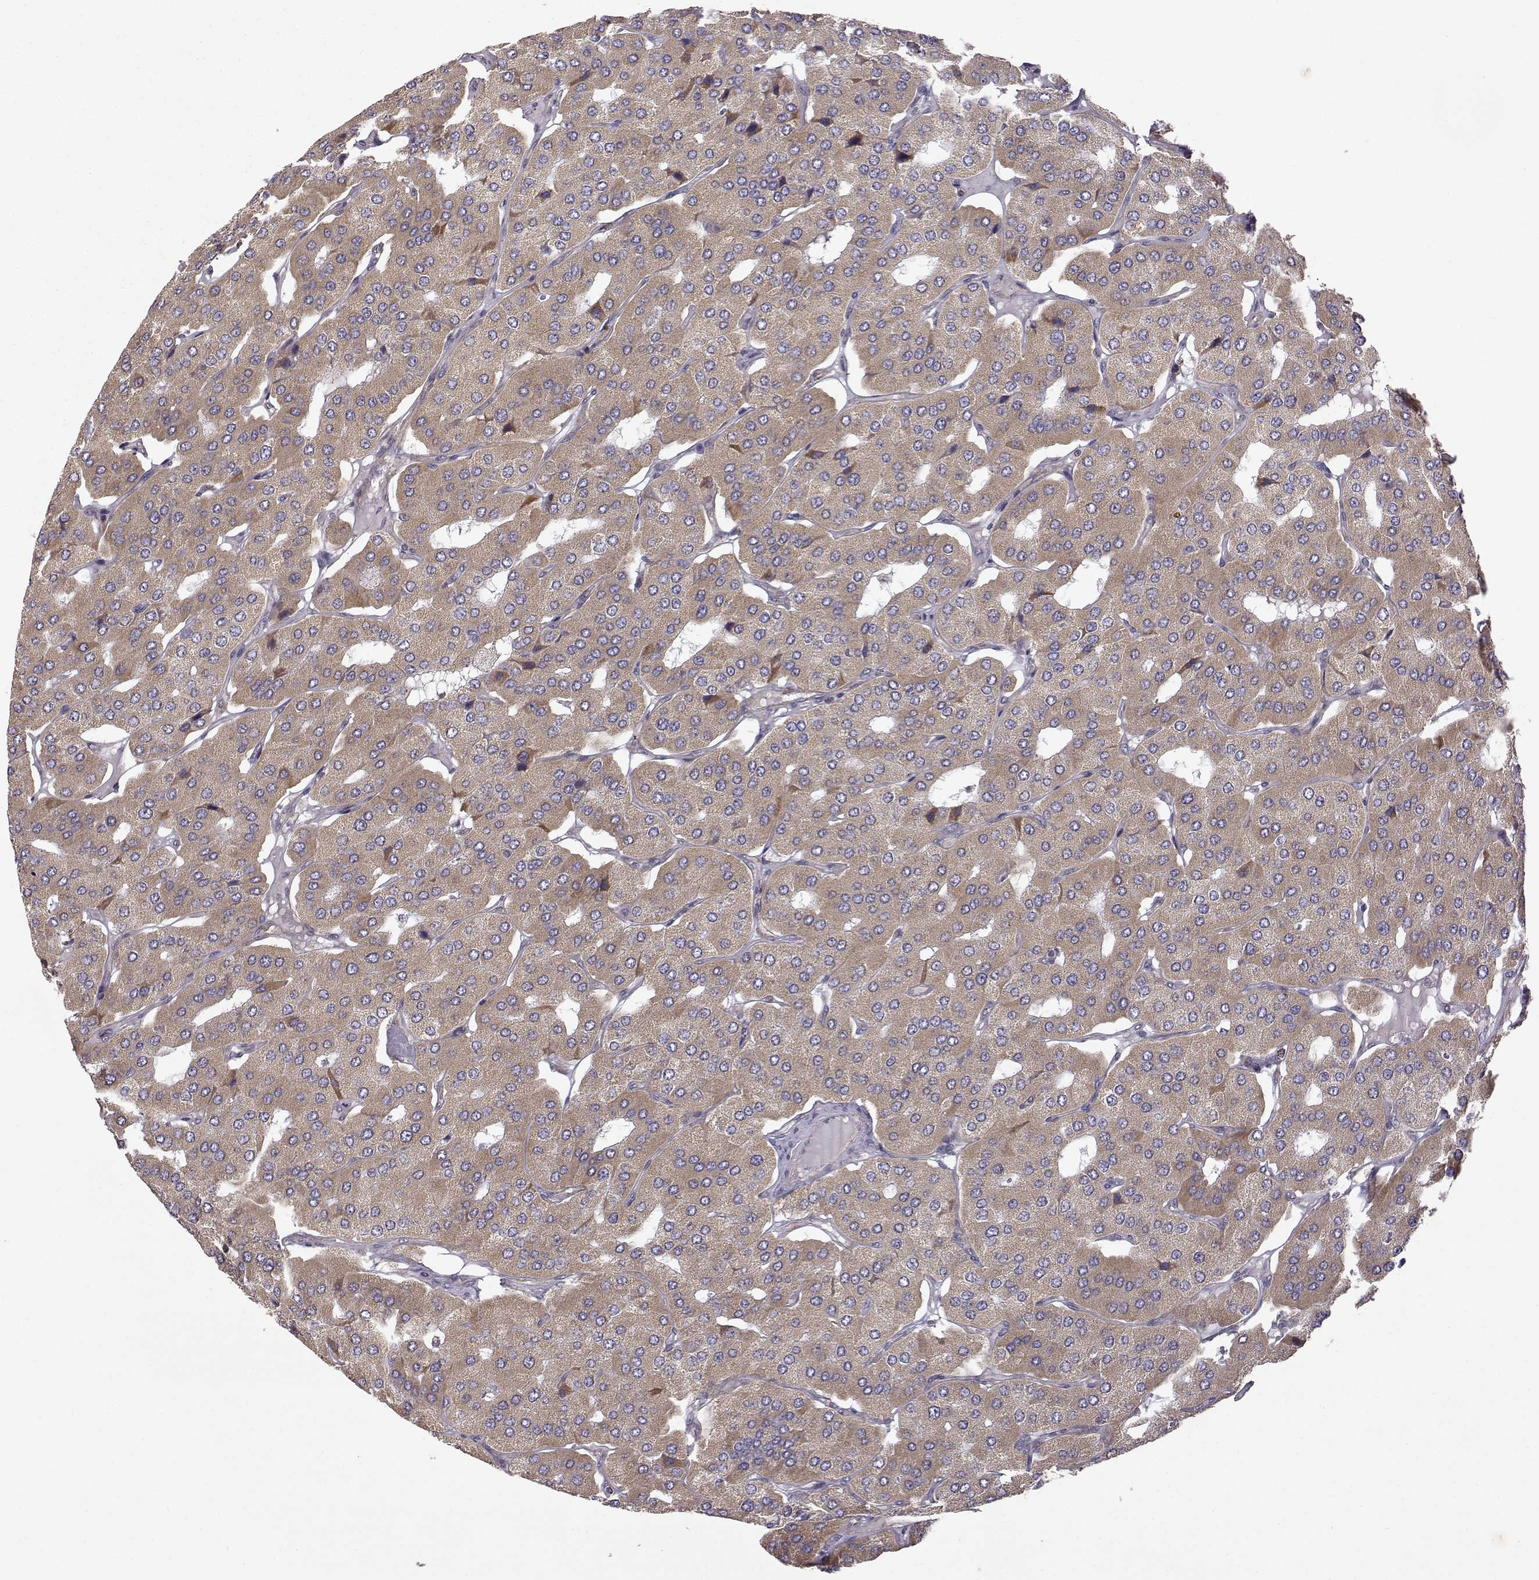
{"staining": {"intensity": "weak", "quantity": ">75%", "location": "cytoplasmic/membranous"}, "tissue": "parathyroid gland", "cell_type": "Glandular cells", "image_type": "normal", "snomed": [{"axis": "morphology", "description": "Normal tissue, NOS"}, {"axis": "morphology", "description": "Adenoma, NOS"}, {"axis": "topography", "description": "Parathyroid gland"}], "caption": "Protein staining of benign parathyroid gland displays weak cytoplasmic/membranous staining in about >75% of glandular cells. (DAB IHC, brown staining for protein, blue staining for nuclei).", "gene": "DDC", "patient": {"sex": "female", "age": 86}}